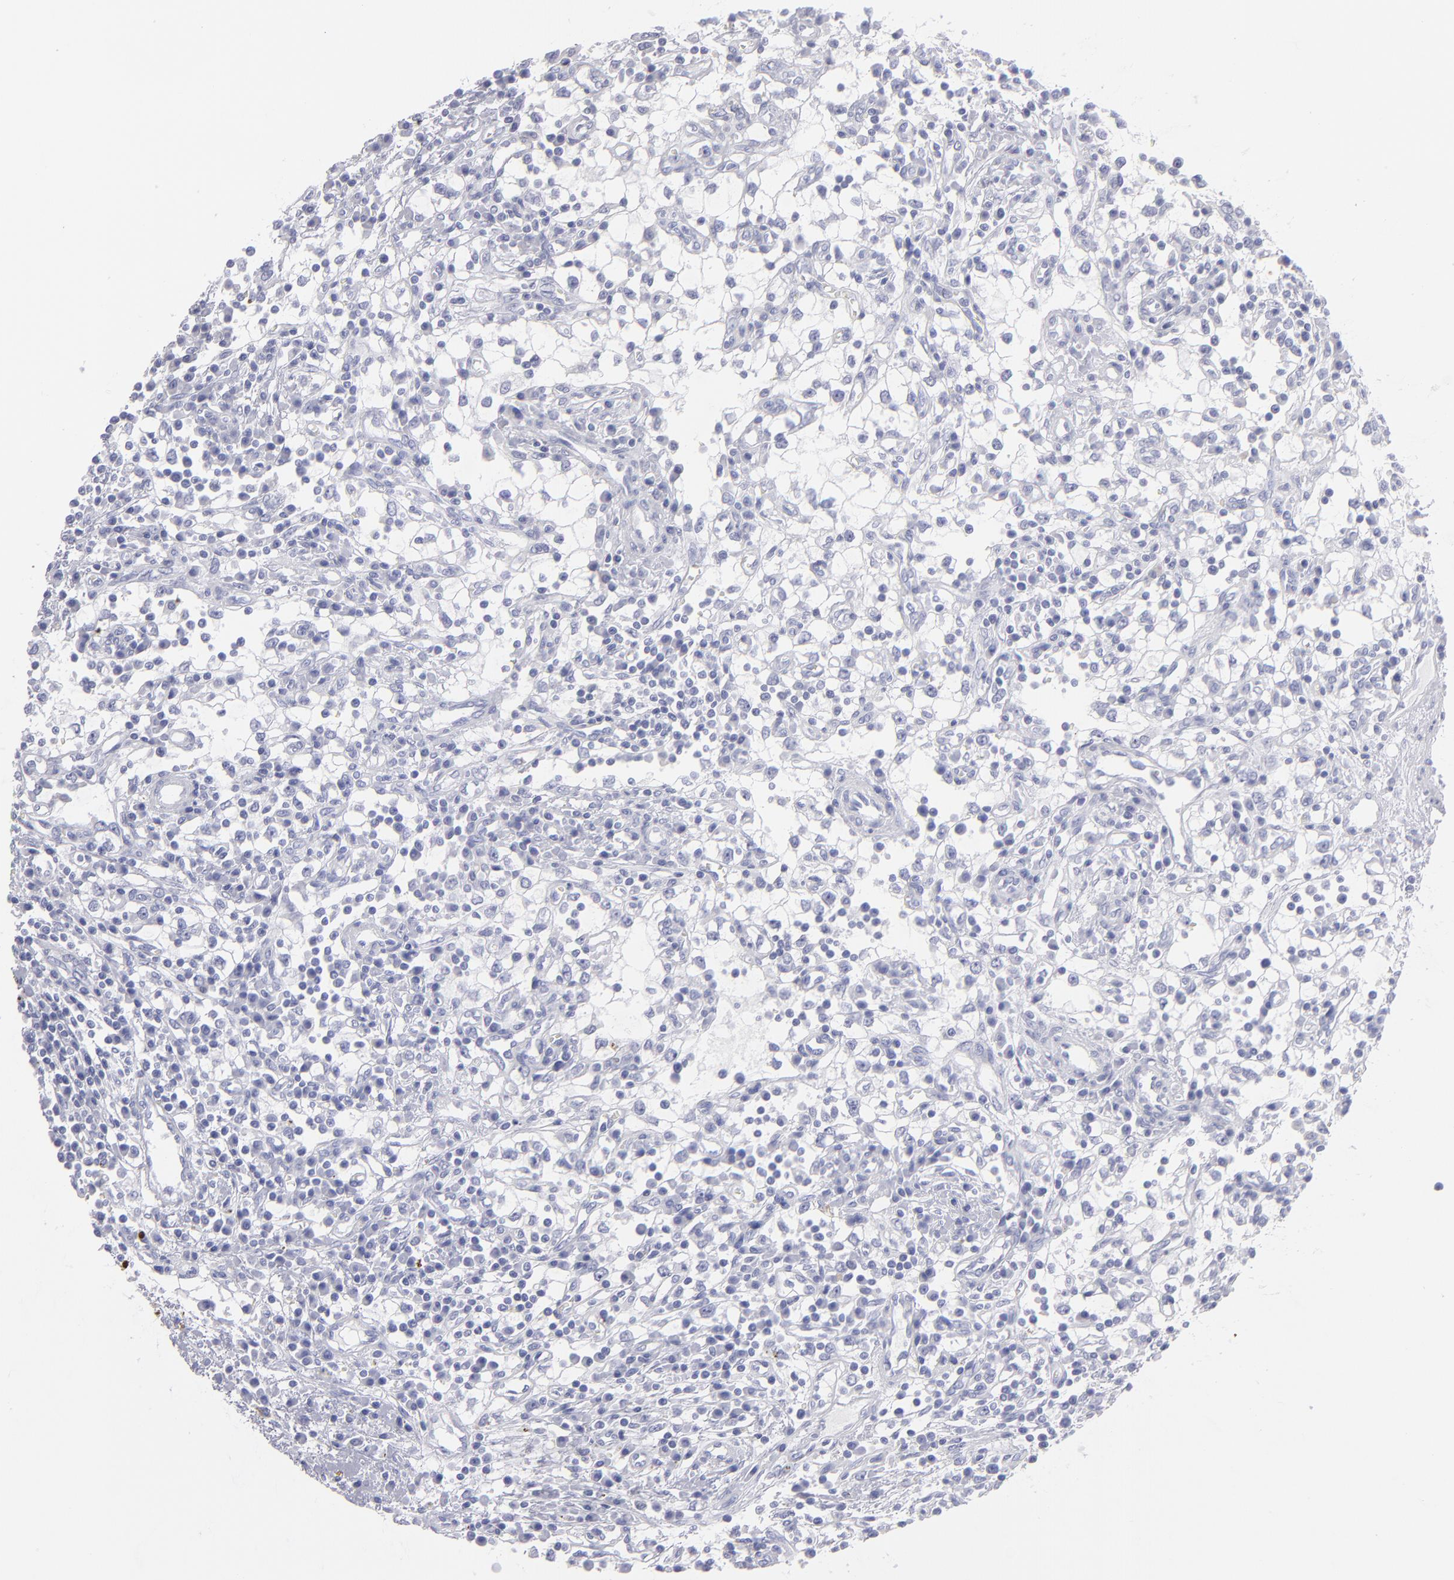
{"staining": {"intensity": "negative", "quantity": "none", "location": "none"}, "tissue": "renal cancer", "cell_type": "Tumor cells", "image_type": "cancer", "snomed": [{"axis": "morphology", "description": "Adenocarcinoma, NOS"}, {"axis": "topography", "description": "Kidney"}], "caption": "Tumor cells show no significant staining in adenocarcinoma (renal).", "gene": "CALR", "patient": {"sex": "male", "age": 82}}